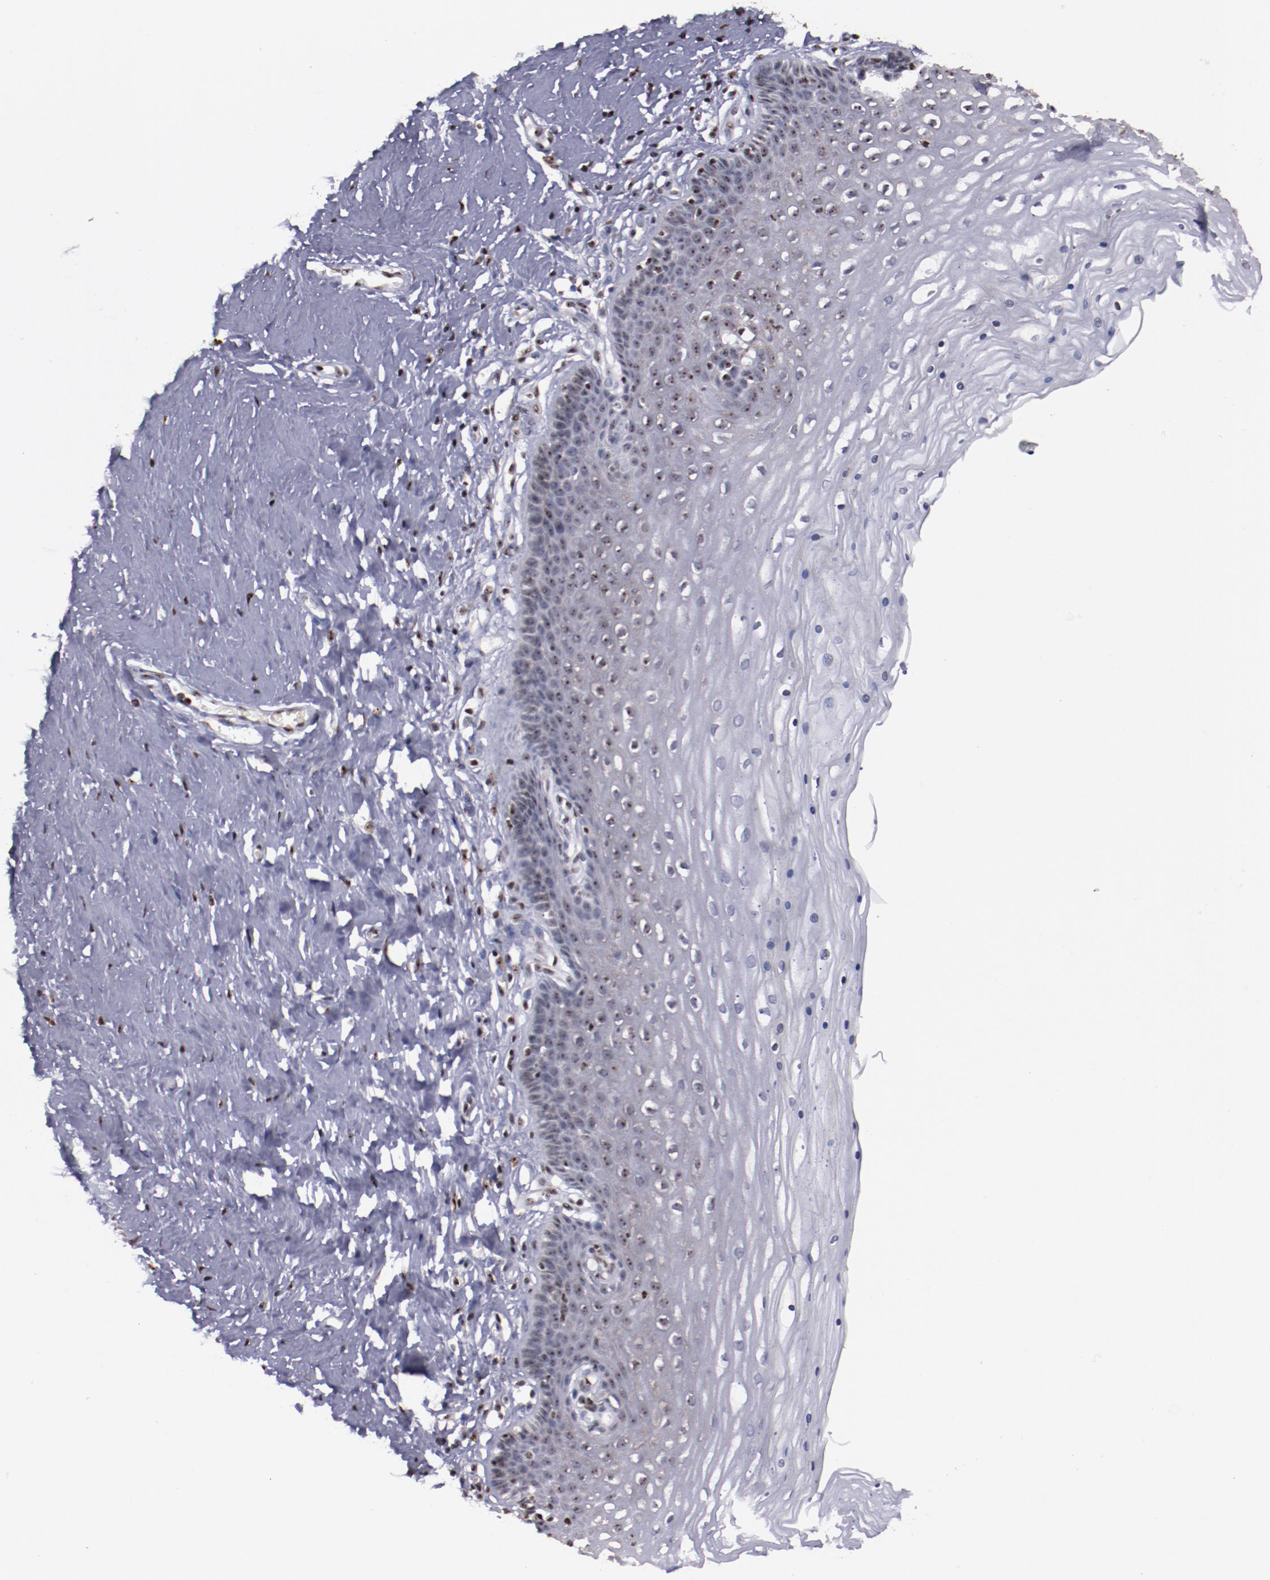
{"staining": {"intensity": "moderate", "quantity": ">75%", "location": "cytoplasmic/membranous,nuclear"}, "tissue": "cervix", "cell_type": "Glandular cells", "image_type": "normal", "snomed": [{"axis": "morphology", "description": "Normal tissue, NOS"}, {"axis": "topography", "description": "Cervix"}], "caption": "The micrograph reveals immunohistochemical staining of normal cervix. There is moderate cytoplasmic/membranous,nuclear expression is seen in about >75% of glandular cells.", "gene": "DDX24", "patient": {"sex": "female", "age": 39}}